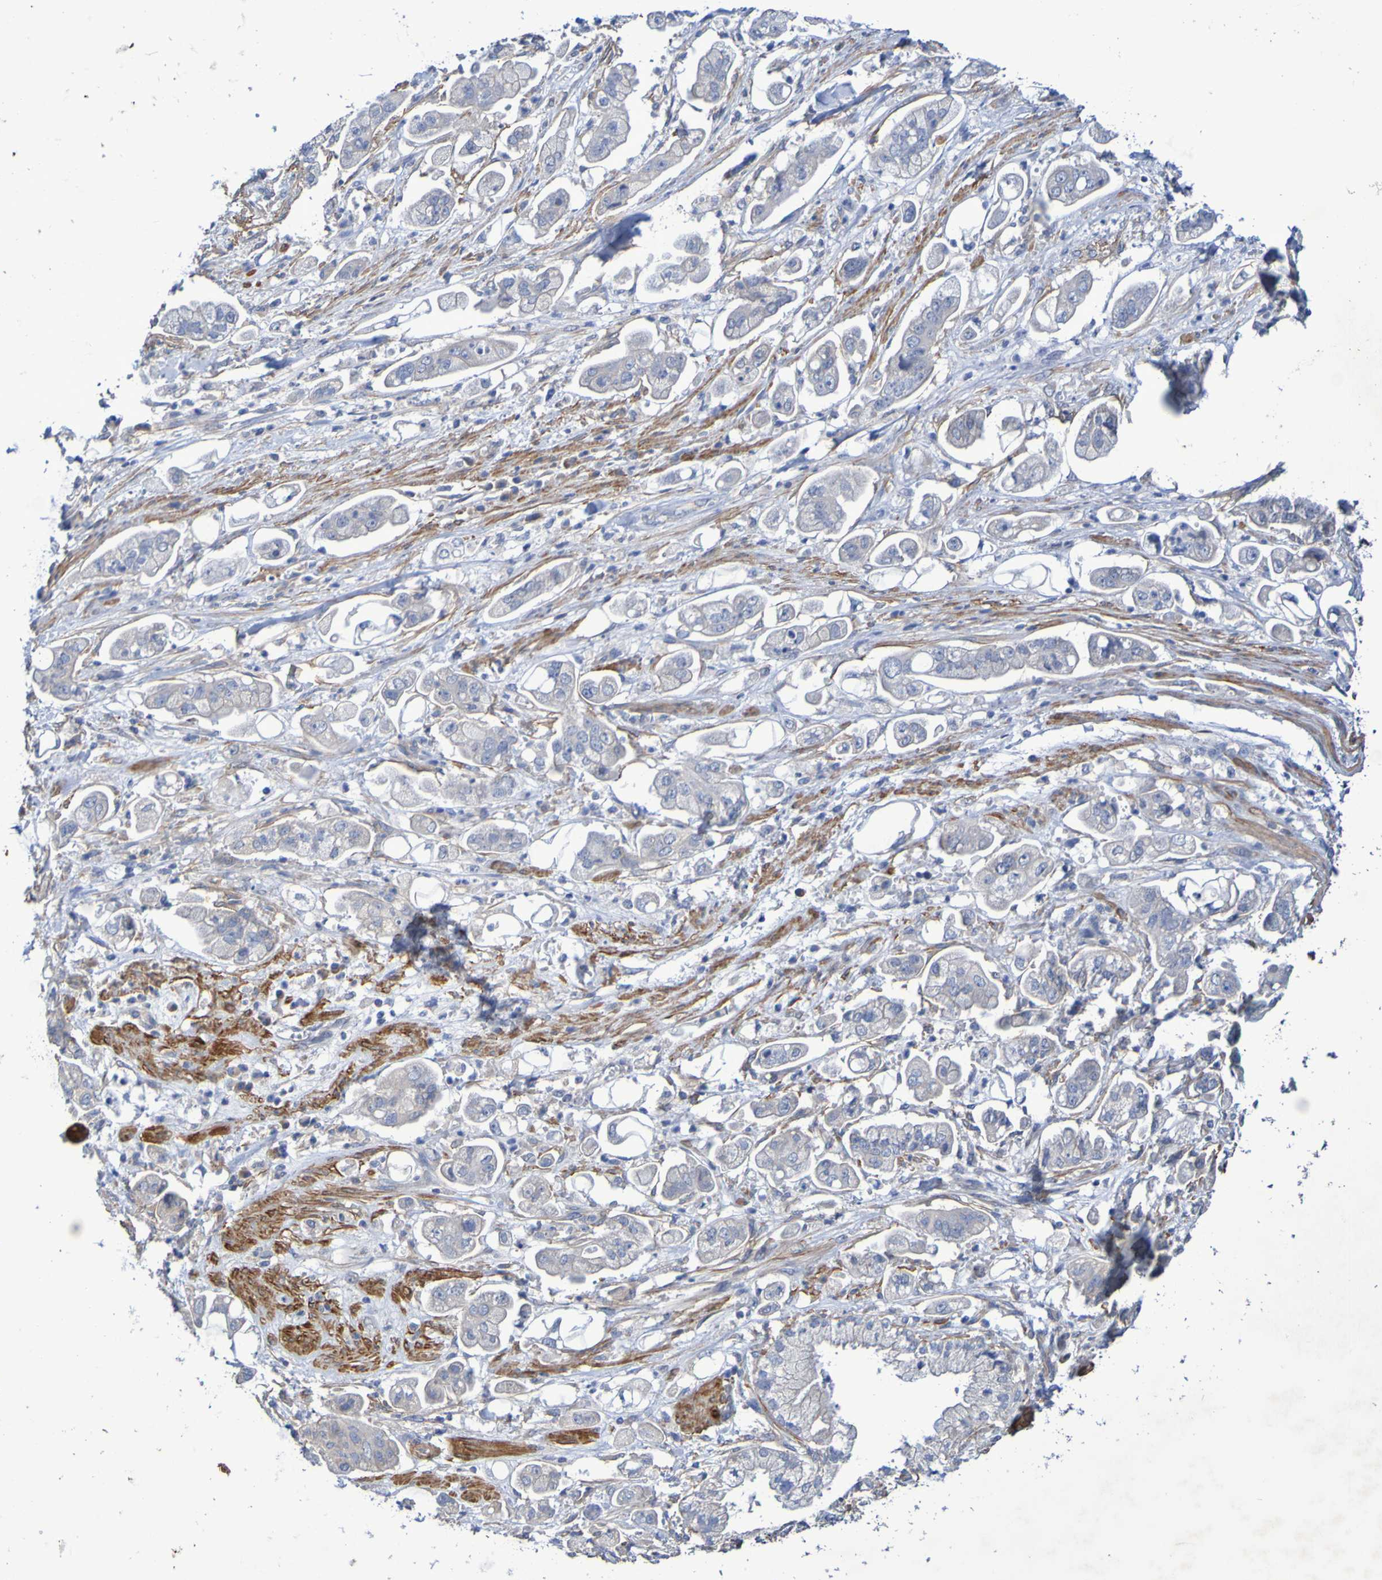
{"staining": {"intensity": "negative", "quantity": "none", "location": "none"}, "tissue": "stomach cancer", "cell_type": "Tumor cells", "image_type": "cancer", "snomed": [{"axis": "morphology", "description": "Adenocarcinoma, NOS"}, {"axis": "topography", "description": "Stomach"}], "caption": "Adenocarcinoma (stomach) was stained to show a protein in brown. There is no significant expression in tumor cells.", "gene": "SRPRB", "patient": {"sex": "male", "age": 62}}